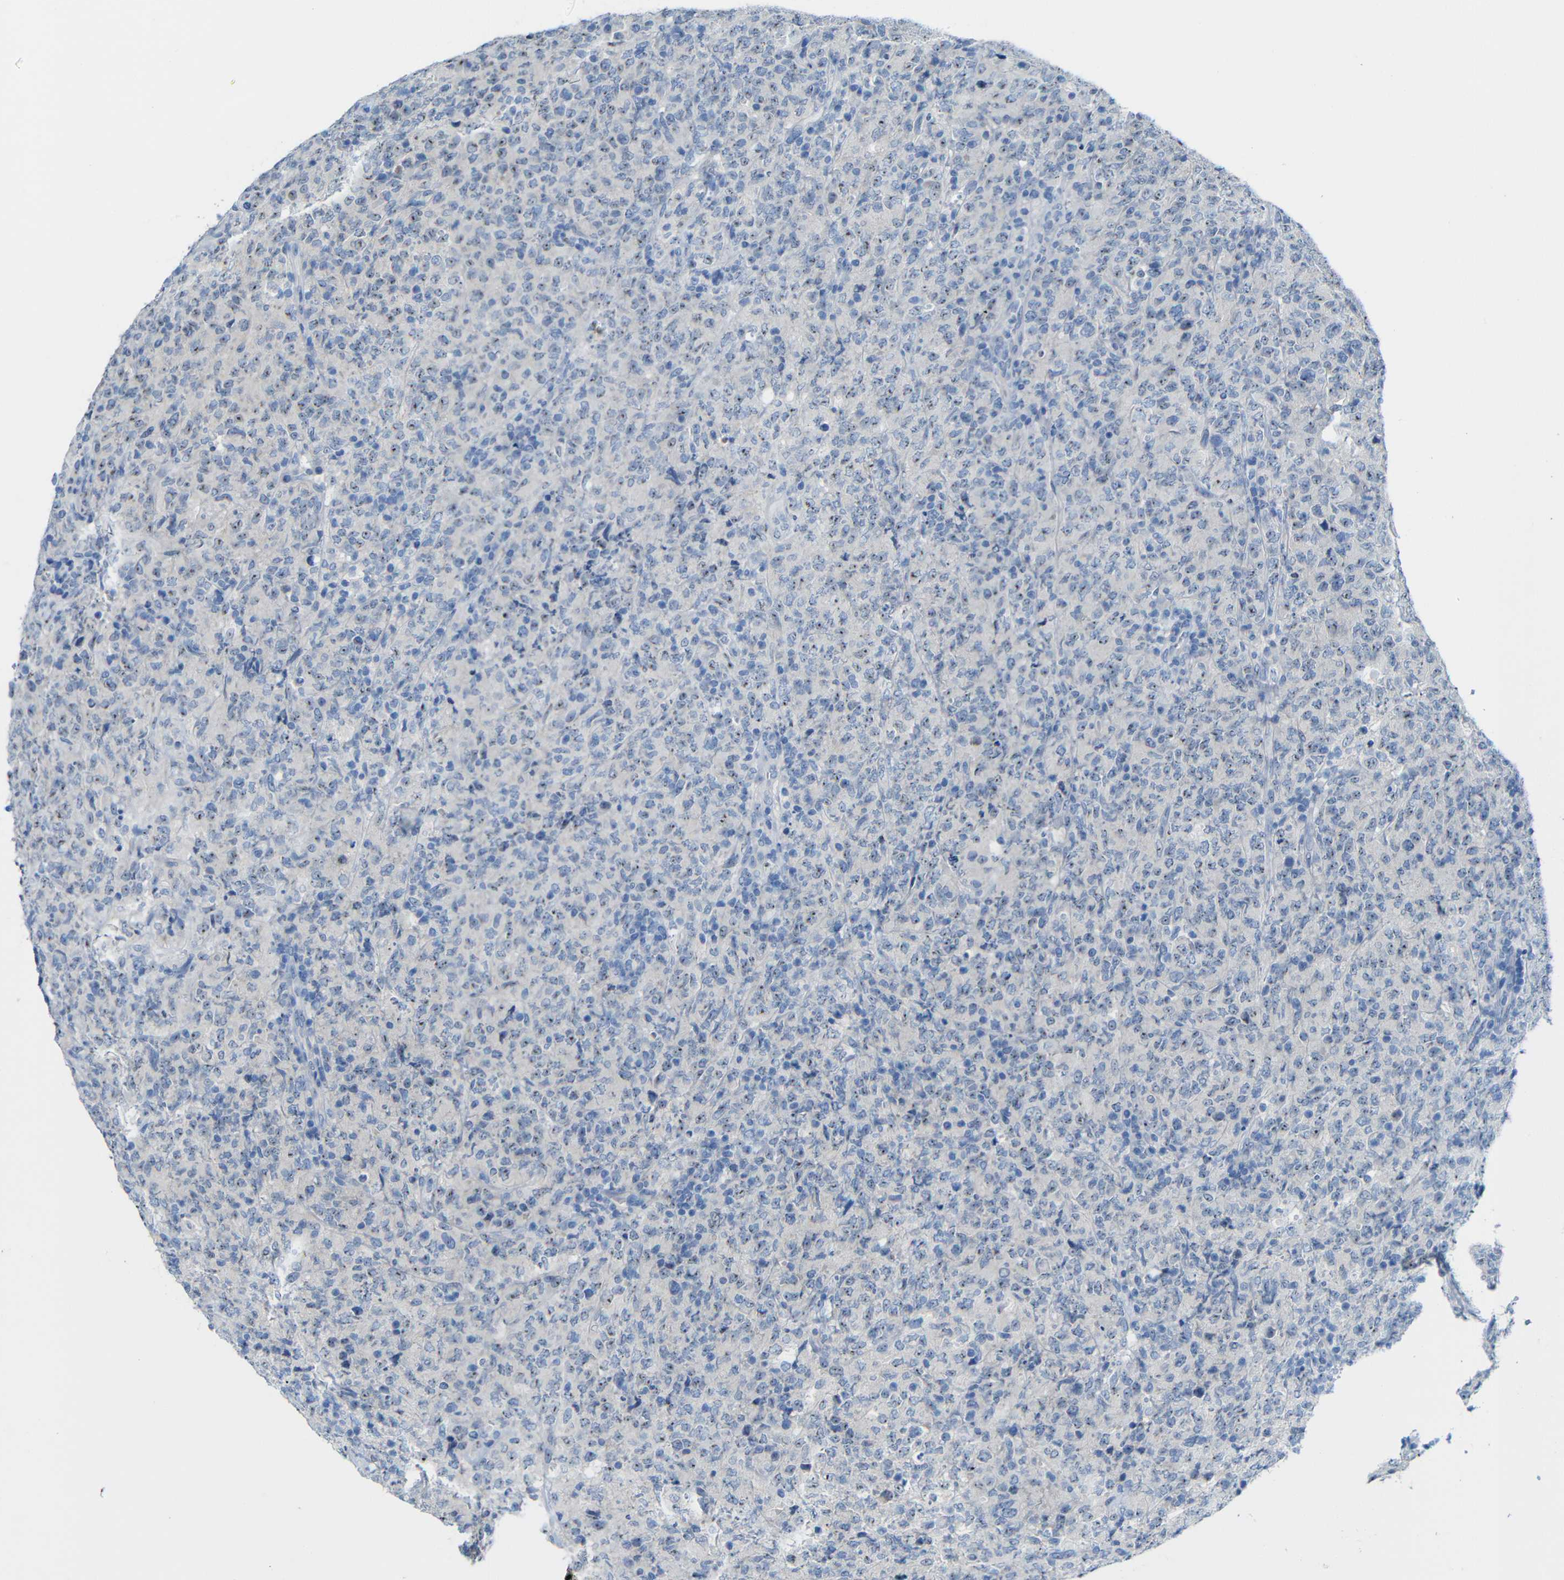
{"staining": {"intensity": "moderate", "quantity": "25%-75%", "location": "nuclear"}, "tissue": "lymphoma", "cell_type": "Tumor cells", "image_type": "cancer", "snomed": [{"axis": "morphology", "description": "Malignant lymphoma, non-Hodgkin's type, High grade"}, {"axis": "topography", "description": "Tonsil"}], "caption": "A brown stain labels moderate nuclear staining of a protein in malignant lymphoma, non-Hodgkin's type (high-grade) tumor cells.", "gene": "C1orf210", "patient": {"sex": "female", "age": 36}}